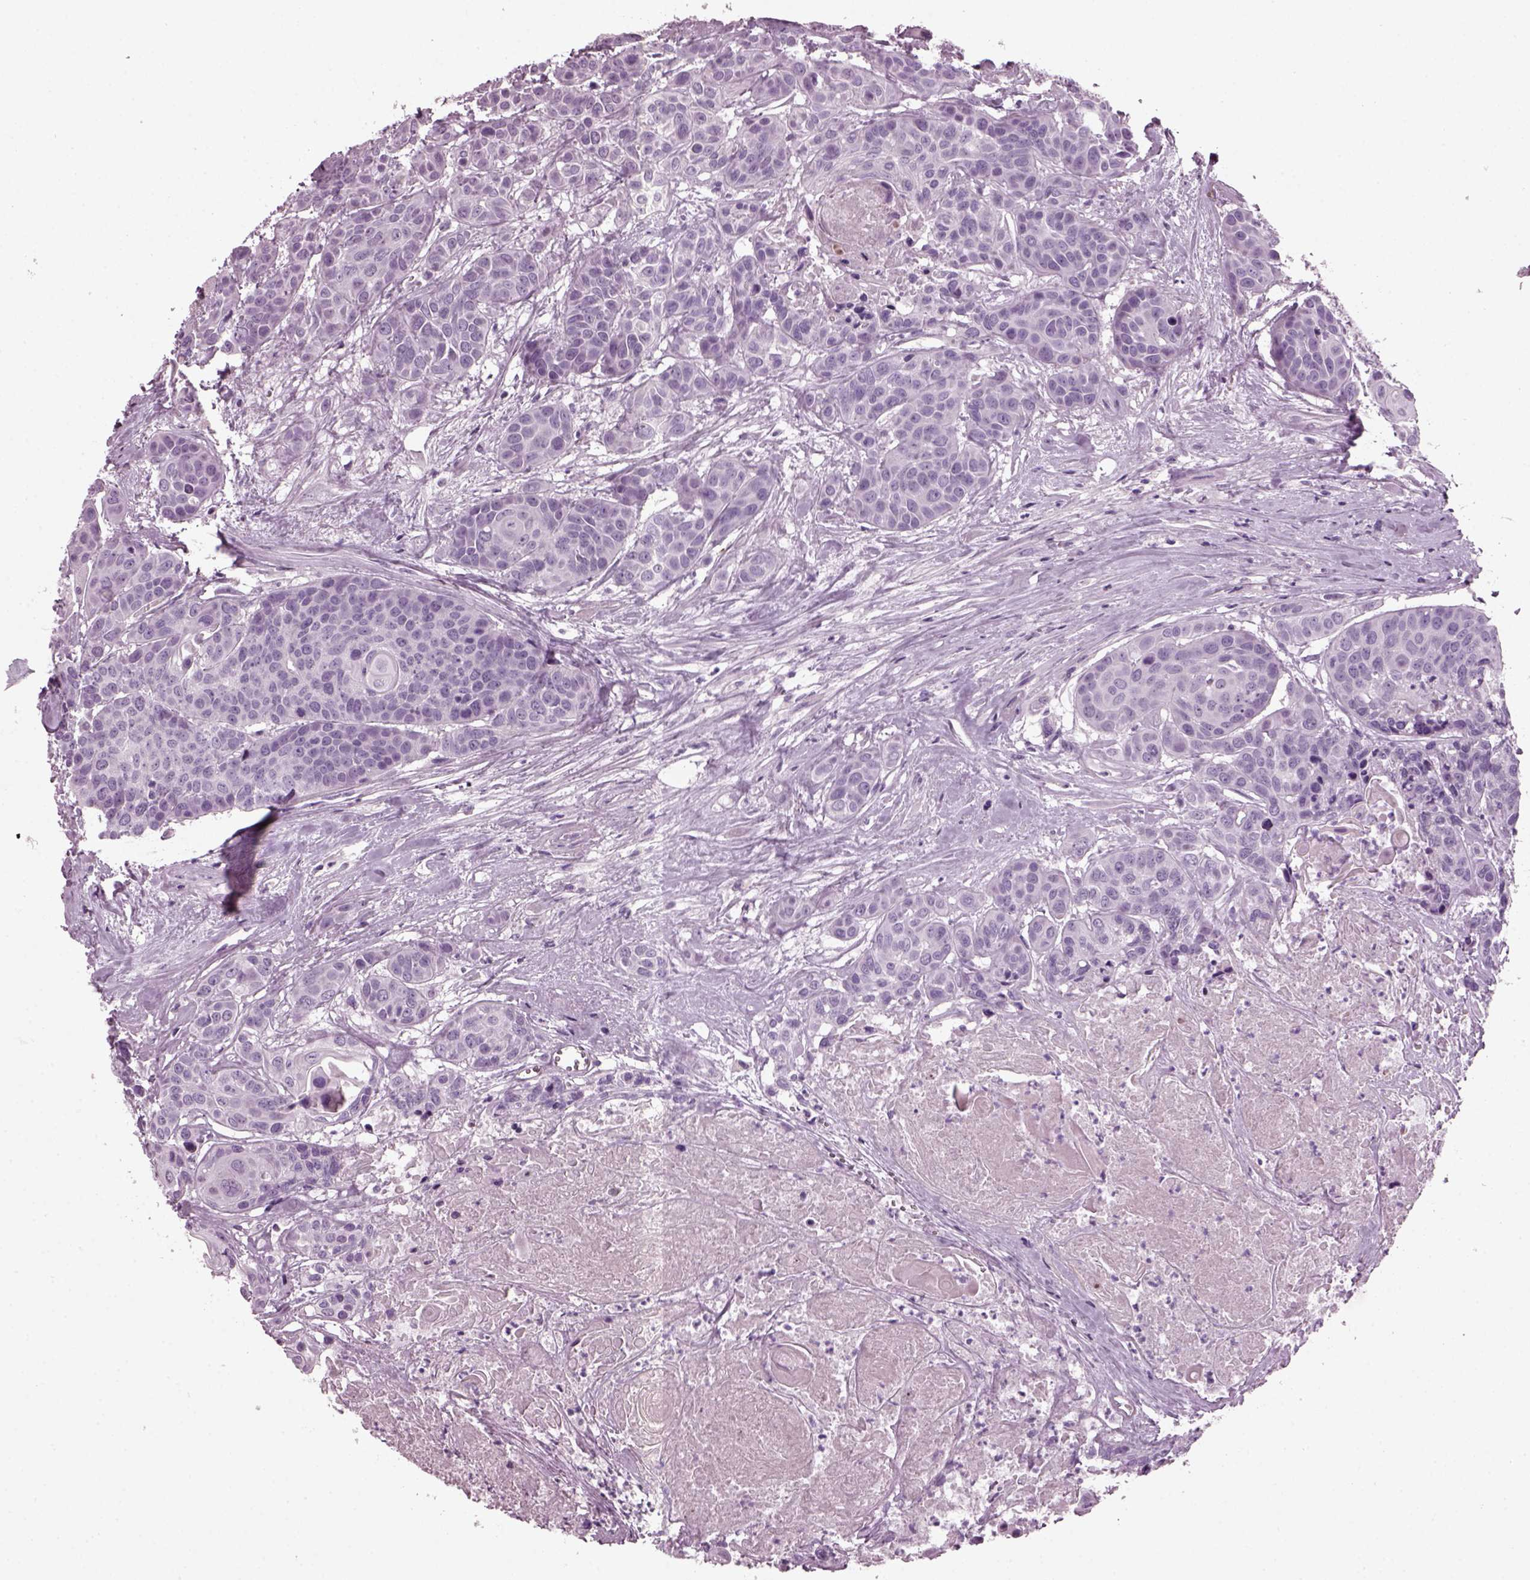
{"staining": {"intensity": "negative", "quantity": "none", "location": "none"}, "tissue": "head and neck cancer", "cell_type": "Tumor cells", "image_type": "cancer", "snomed": [{"axis": "morphology", "description": "Squamous cell carcinoma, NOS"}, {"axis": "topography", "description": "Oral tissue"}, {"axis": "topography", "description": "Head-Neck"}], "caption": "Protein analysis of squamous cell carcinoma (head and neck) shows no significant positivity in tumor cells.", "gene": "DPYSL5", "patient": {"sex": "male", "age": 56}}